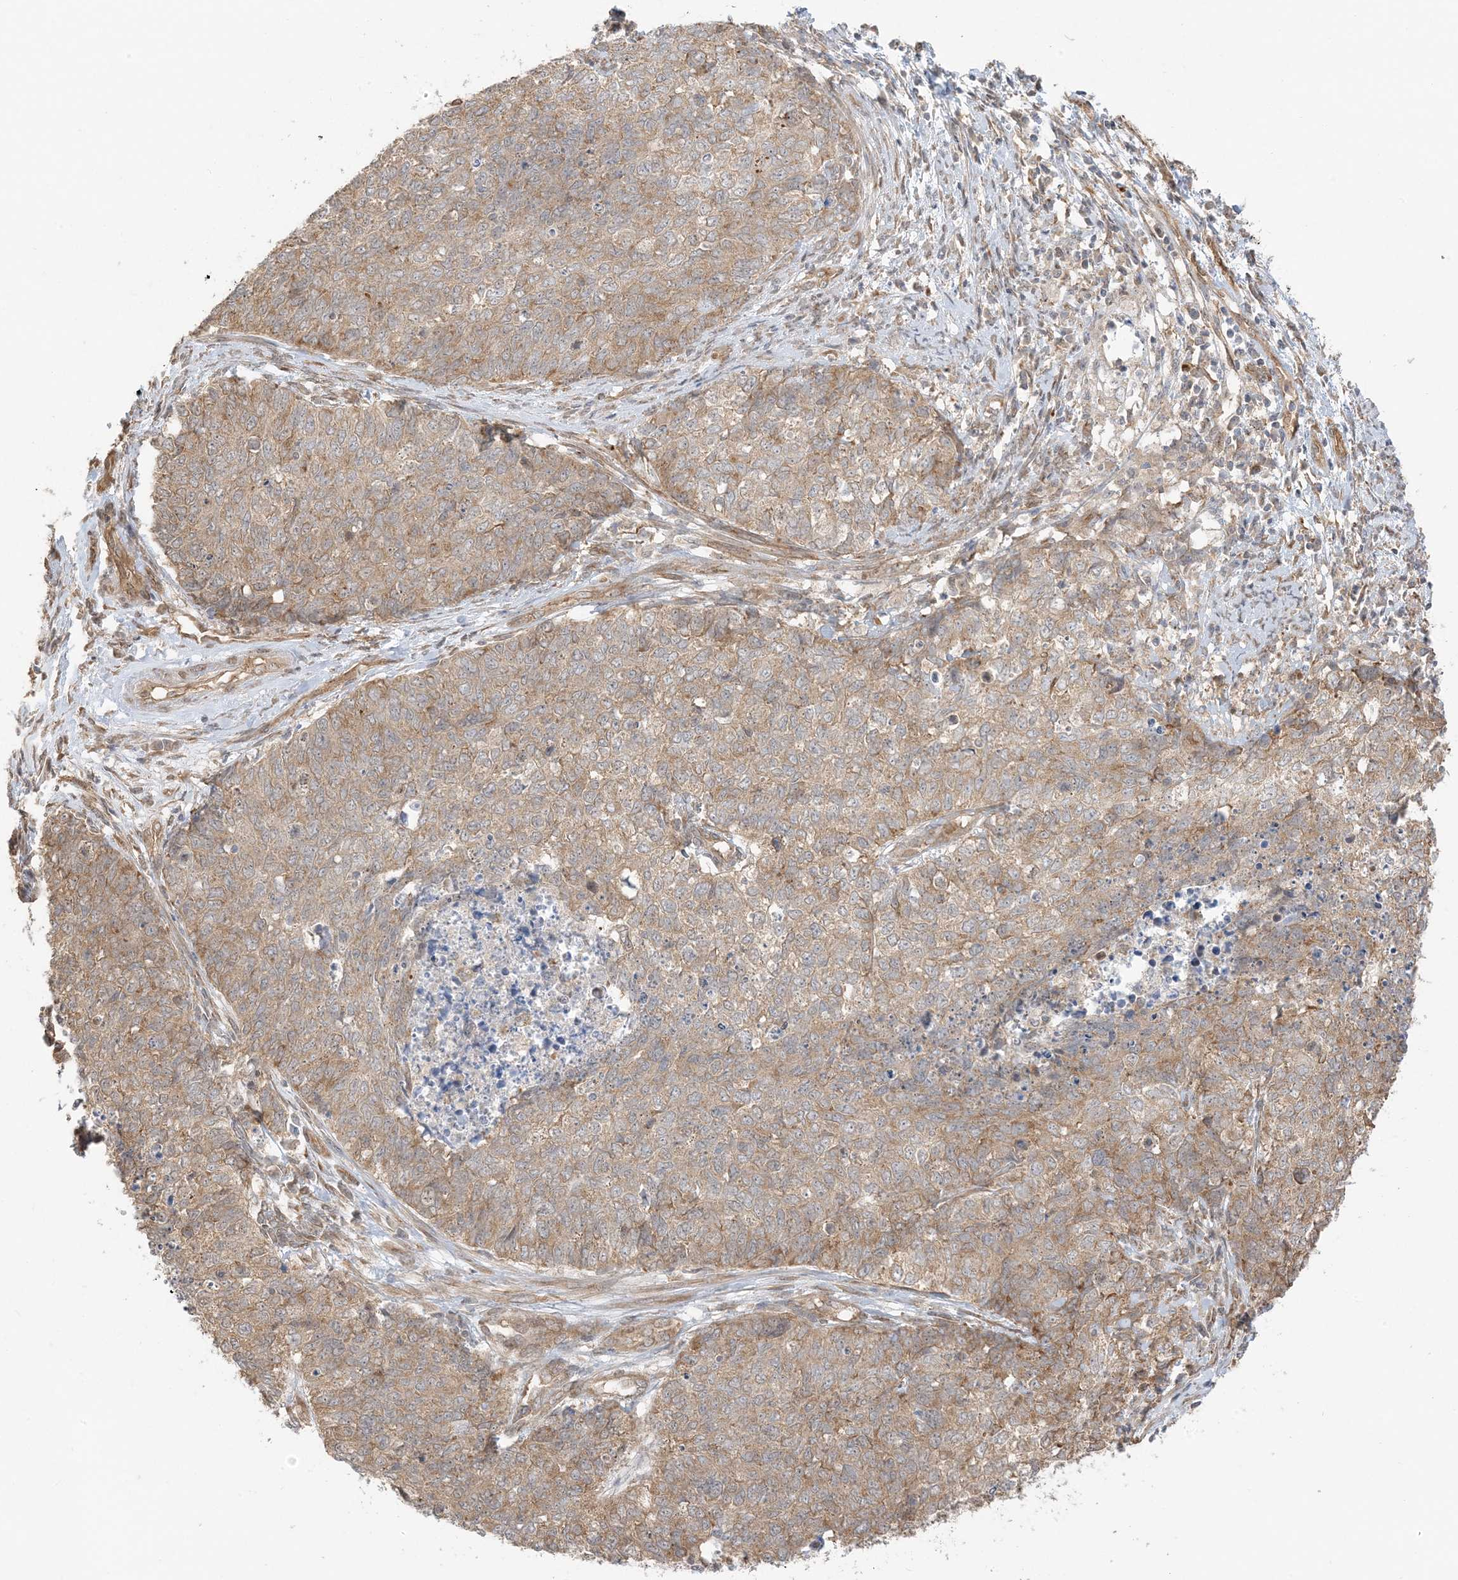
{"staining": {"intensity": "moderate", "quantity": "25%-75%", "location": "cytoplasmic/membranous"}, "tissue": "cervical cancer", "cell_type": "Tumor cells", "image_type": "cancer", "snomed": [{"axis": "morphology", "description": "Squamous cell carcinoma, NOS"}, {"axis": "topography", "description": "Cervix"}], "caption": "Protein staining of cervical cancer tissue shows moderate cytoplasmic/membranous positivity in about 25%-75% of tumor cells. The staining is performed using DAB brown chromogen to label protein expression. The nuclei are counter-stained blue using hematoxylin.", "gene": "UBAP2L", "patient": {"sex": "female", "age": 63}}